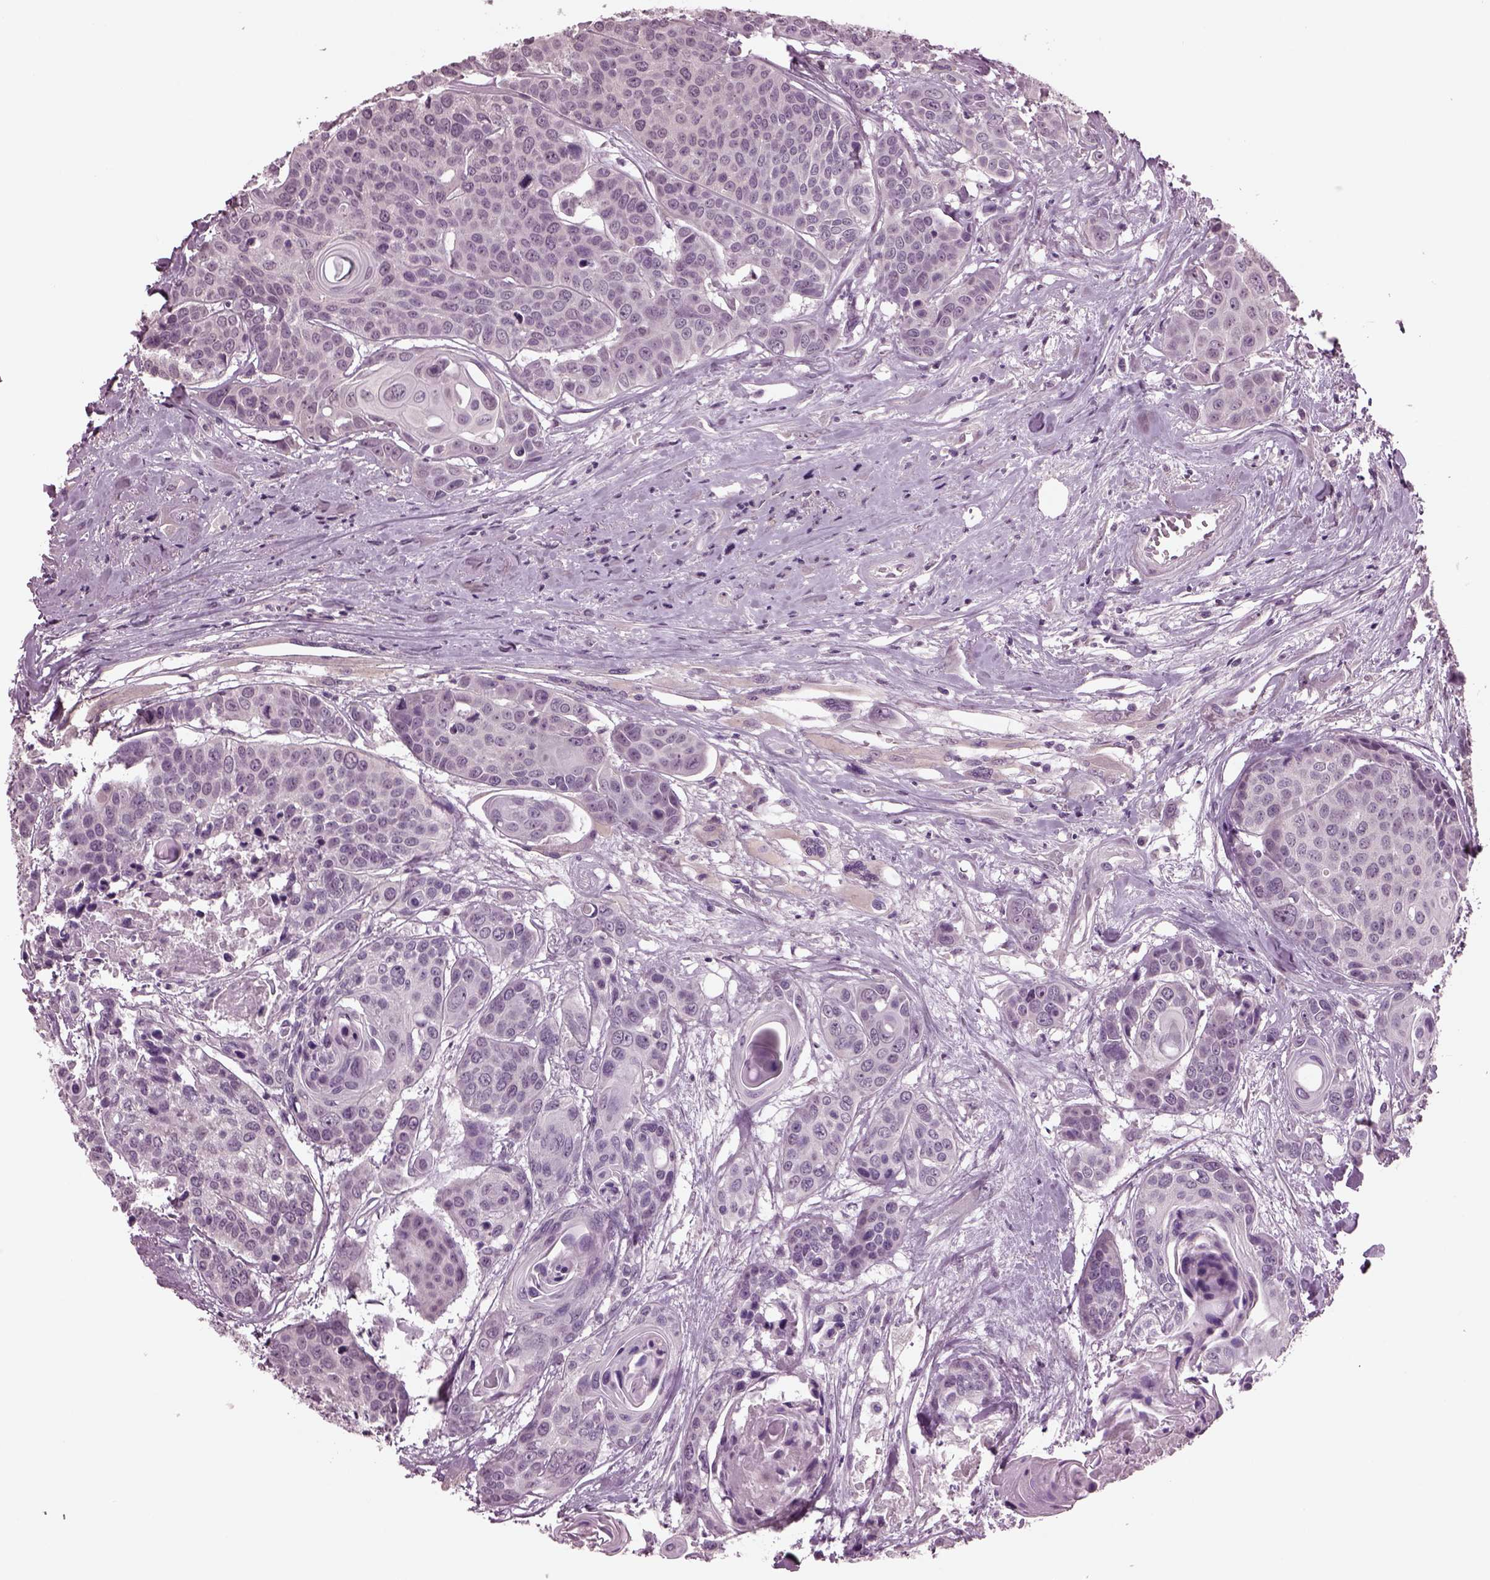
{"staining": {"intensity": "negative", "quantity": "none", "location": "none"}, "tissue": "head and neck cancer", "cell_type": "Tumor cells", "image_type": "cancer", "snomed": [{"axis": "morphology", "description": "Squamous cell carcinoma, NOS"}, {"axis": "topography", "description": "Oral tissue"}, {"axis": "topography", "description": "Head-Neck"}], "caption": "A high-resolution micrograph shows IHC staining of head and neck squamous cell carcinoma, which shows no significant positivity in tumor cells.", "gene": "CLCN4", "patient": {"sex": "male", "age": 56}}